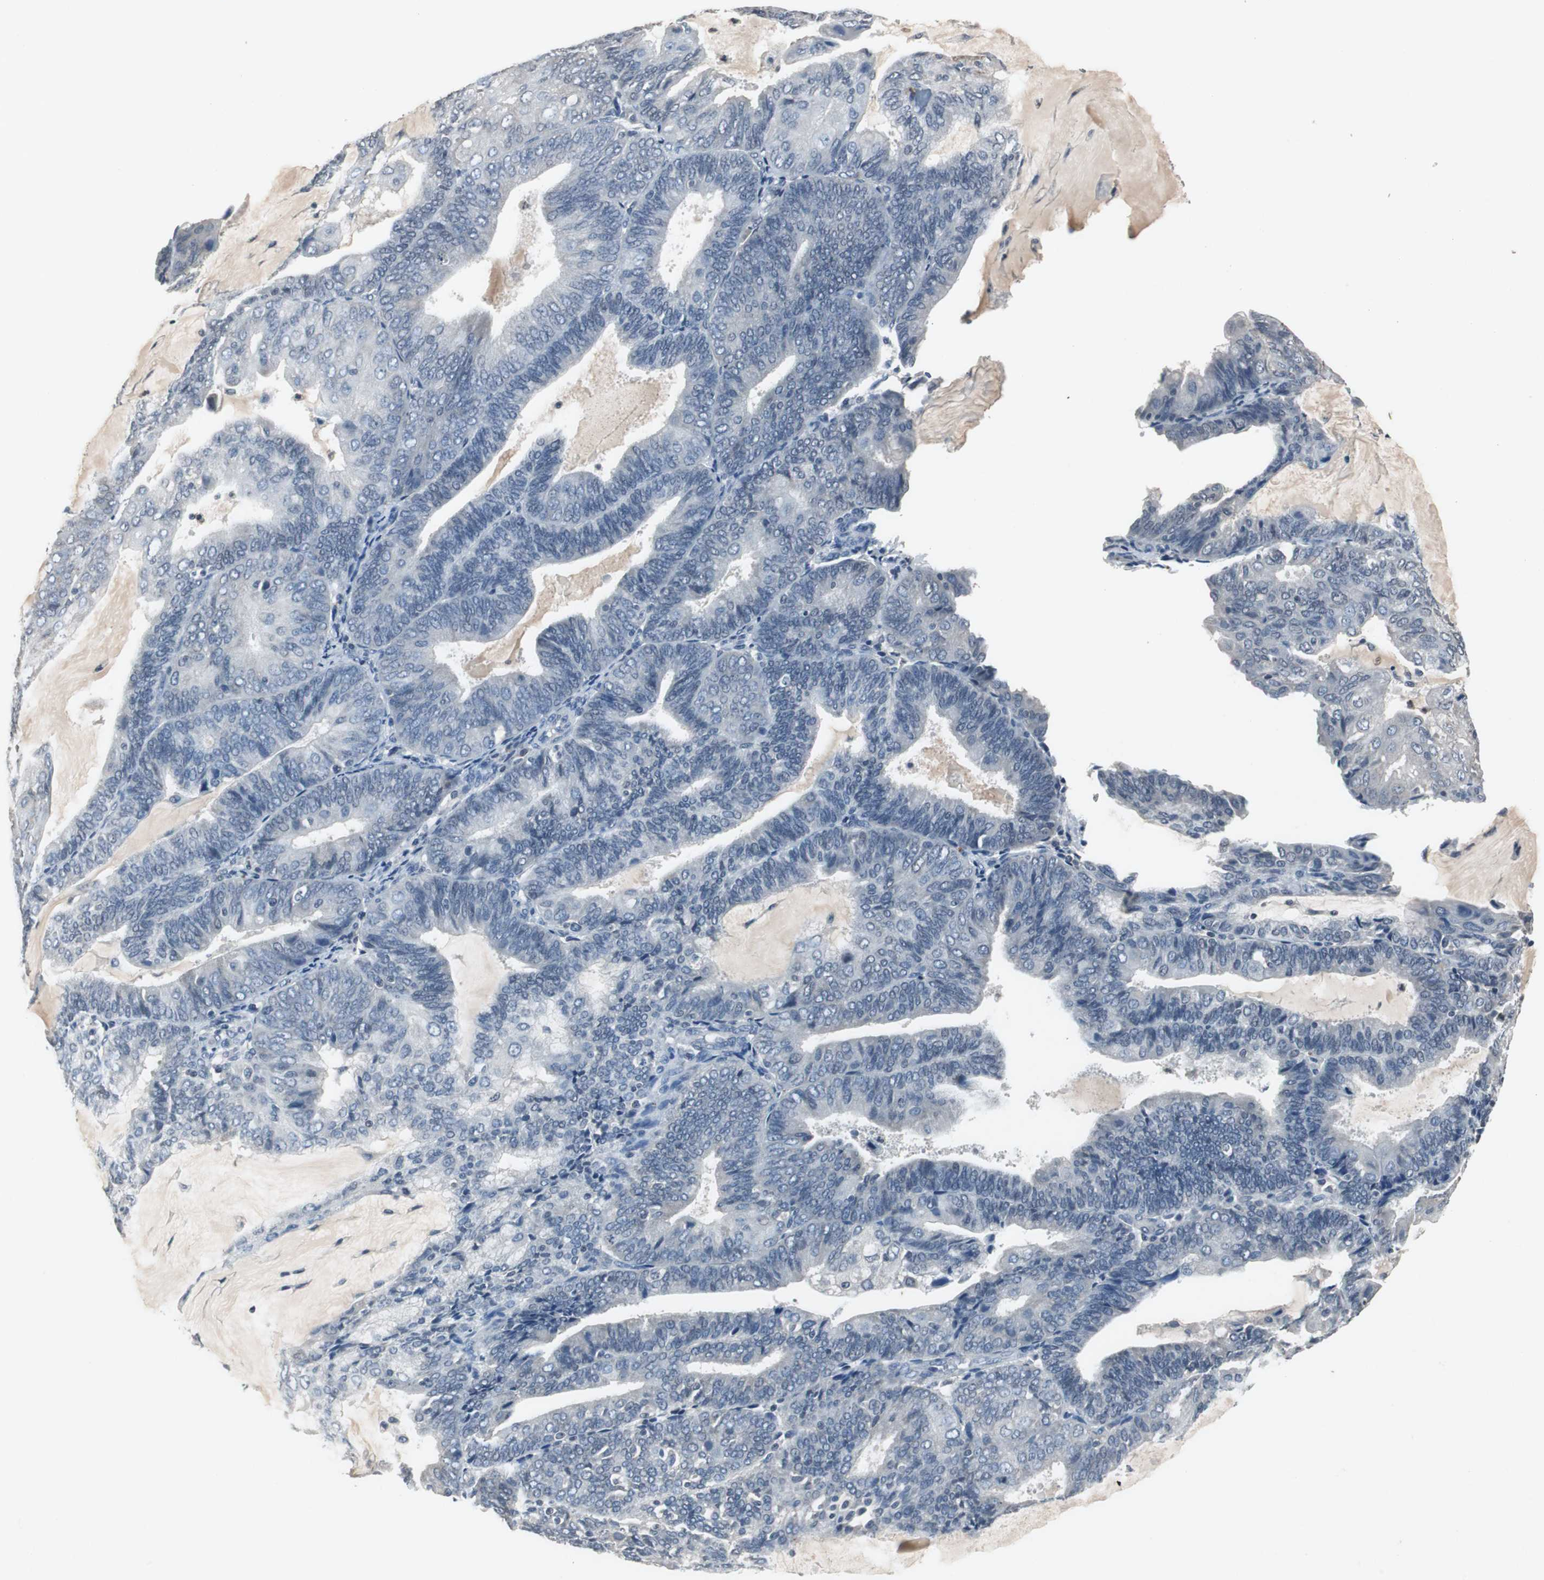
{"staining": {"intensity": "negative", "quantity": "none", "location": "none"}, "tissue": "endometrial cancer", "cell_type": "Tumor cells", "image_type": "cancer", "snomed": [{"axis": "morphology", "description": "Adenocarcinoma, NOS"}, {"axis": "topography", "description": "Endometrium"}], "caption": "Immunohistochemical staining of human endometrial cancer displays no significant expression in tumor cells.", "gene": "ADNP2", "patient": {"sex": "female", "age": 81}}